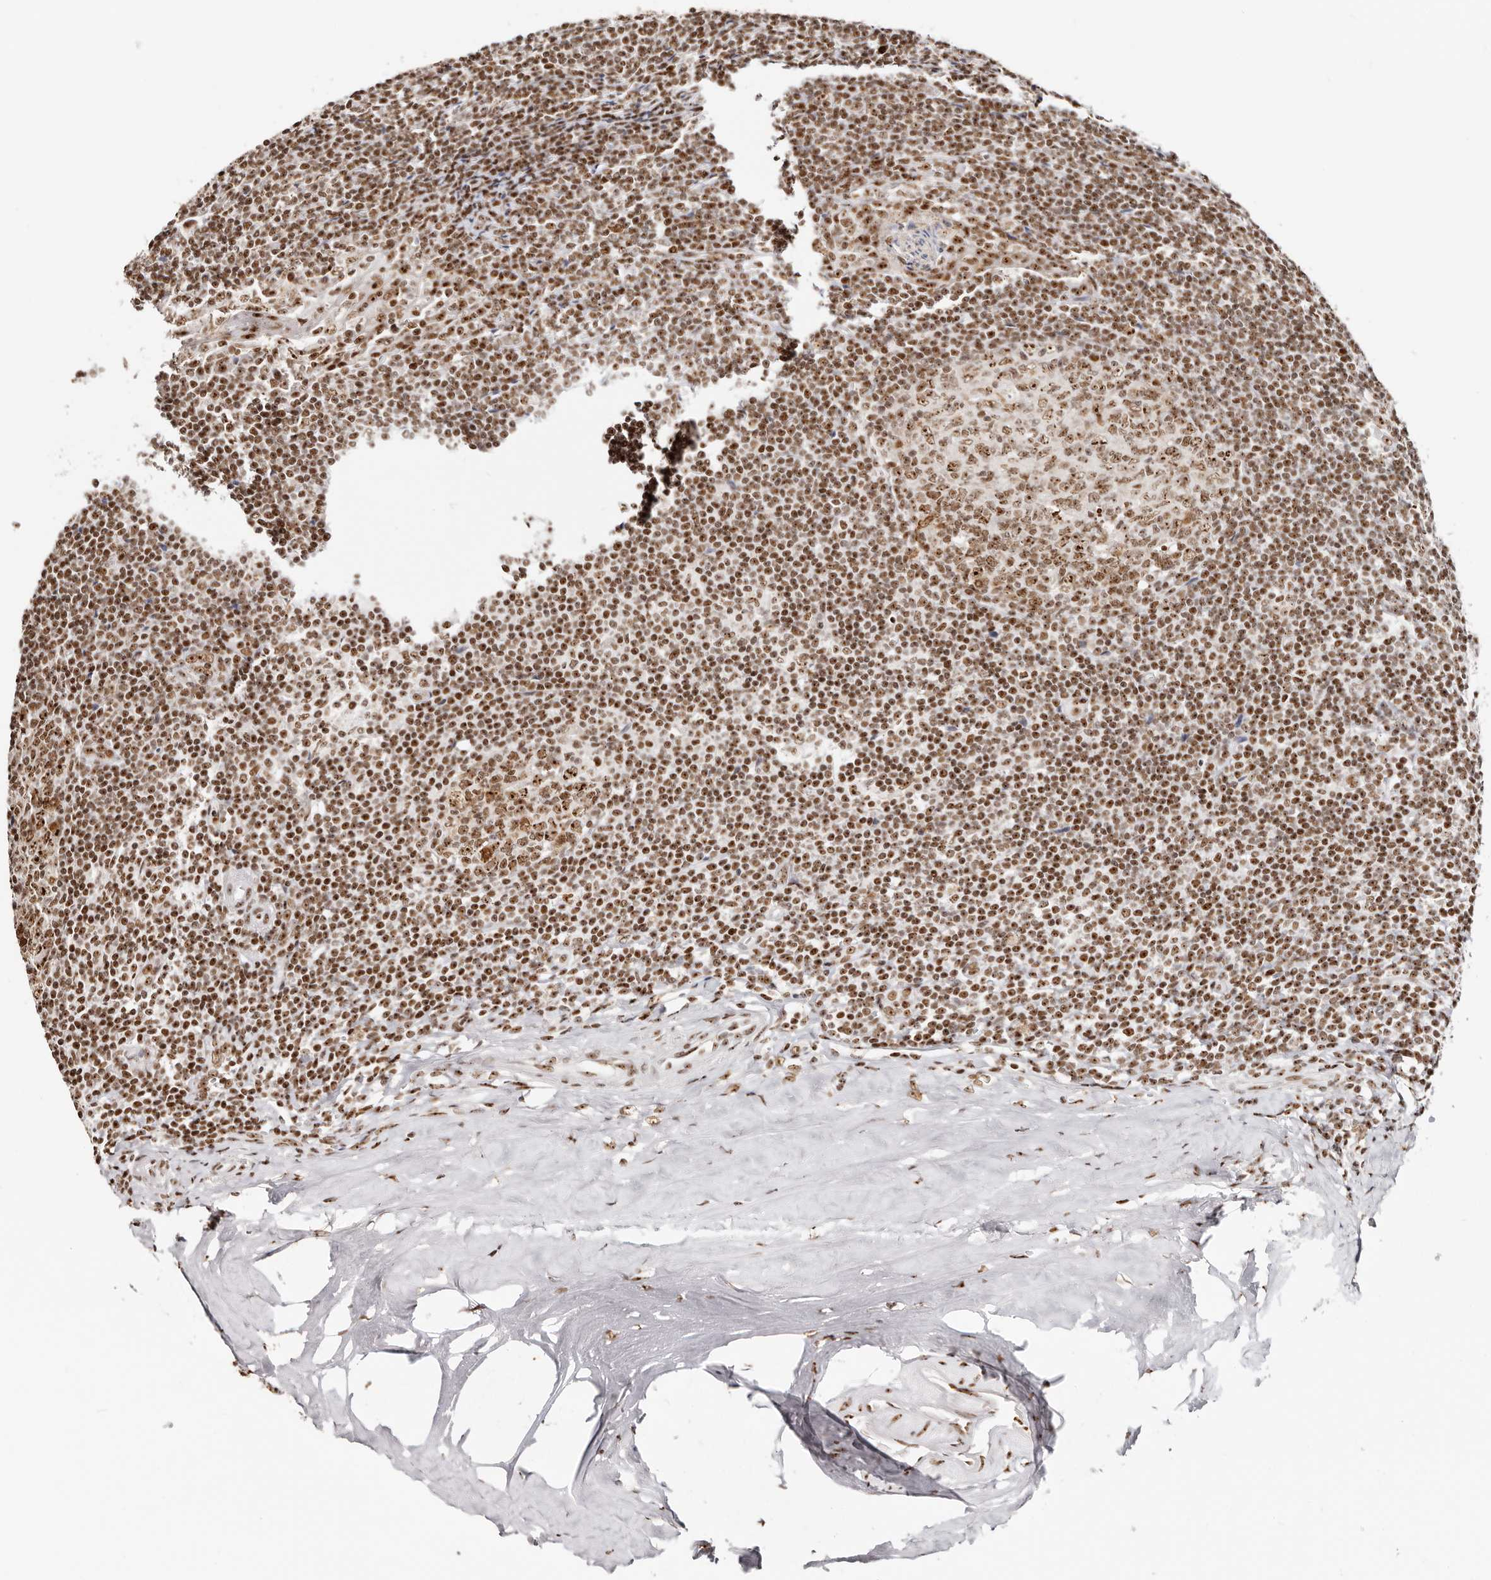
{"staining": {"intensity": "strong", "quantity": ">75%", "location": "nuclear"}, "tissue": "tonsil", "cell_type": "Germinal center cells", "image_type": "normal", "snomed": [{"axis": "morphology", "description": "Normal tissue, NOS"}, {"axis": "topography", "description": "Tonsil"}], "caption": "About >75% of germinal center cells in benign tonsil demonstrate strong nuclear protein staining as visualized by brown immunohistochemical staining.", "gene": "IQGAP3", "patient": {"sex": "male", "age": 37}}